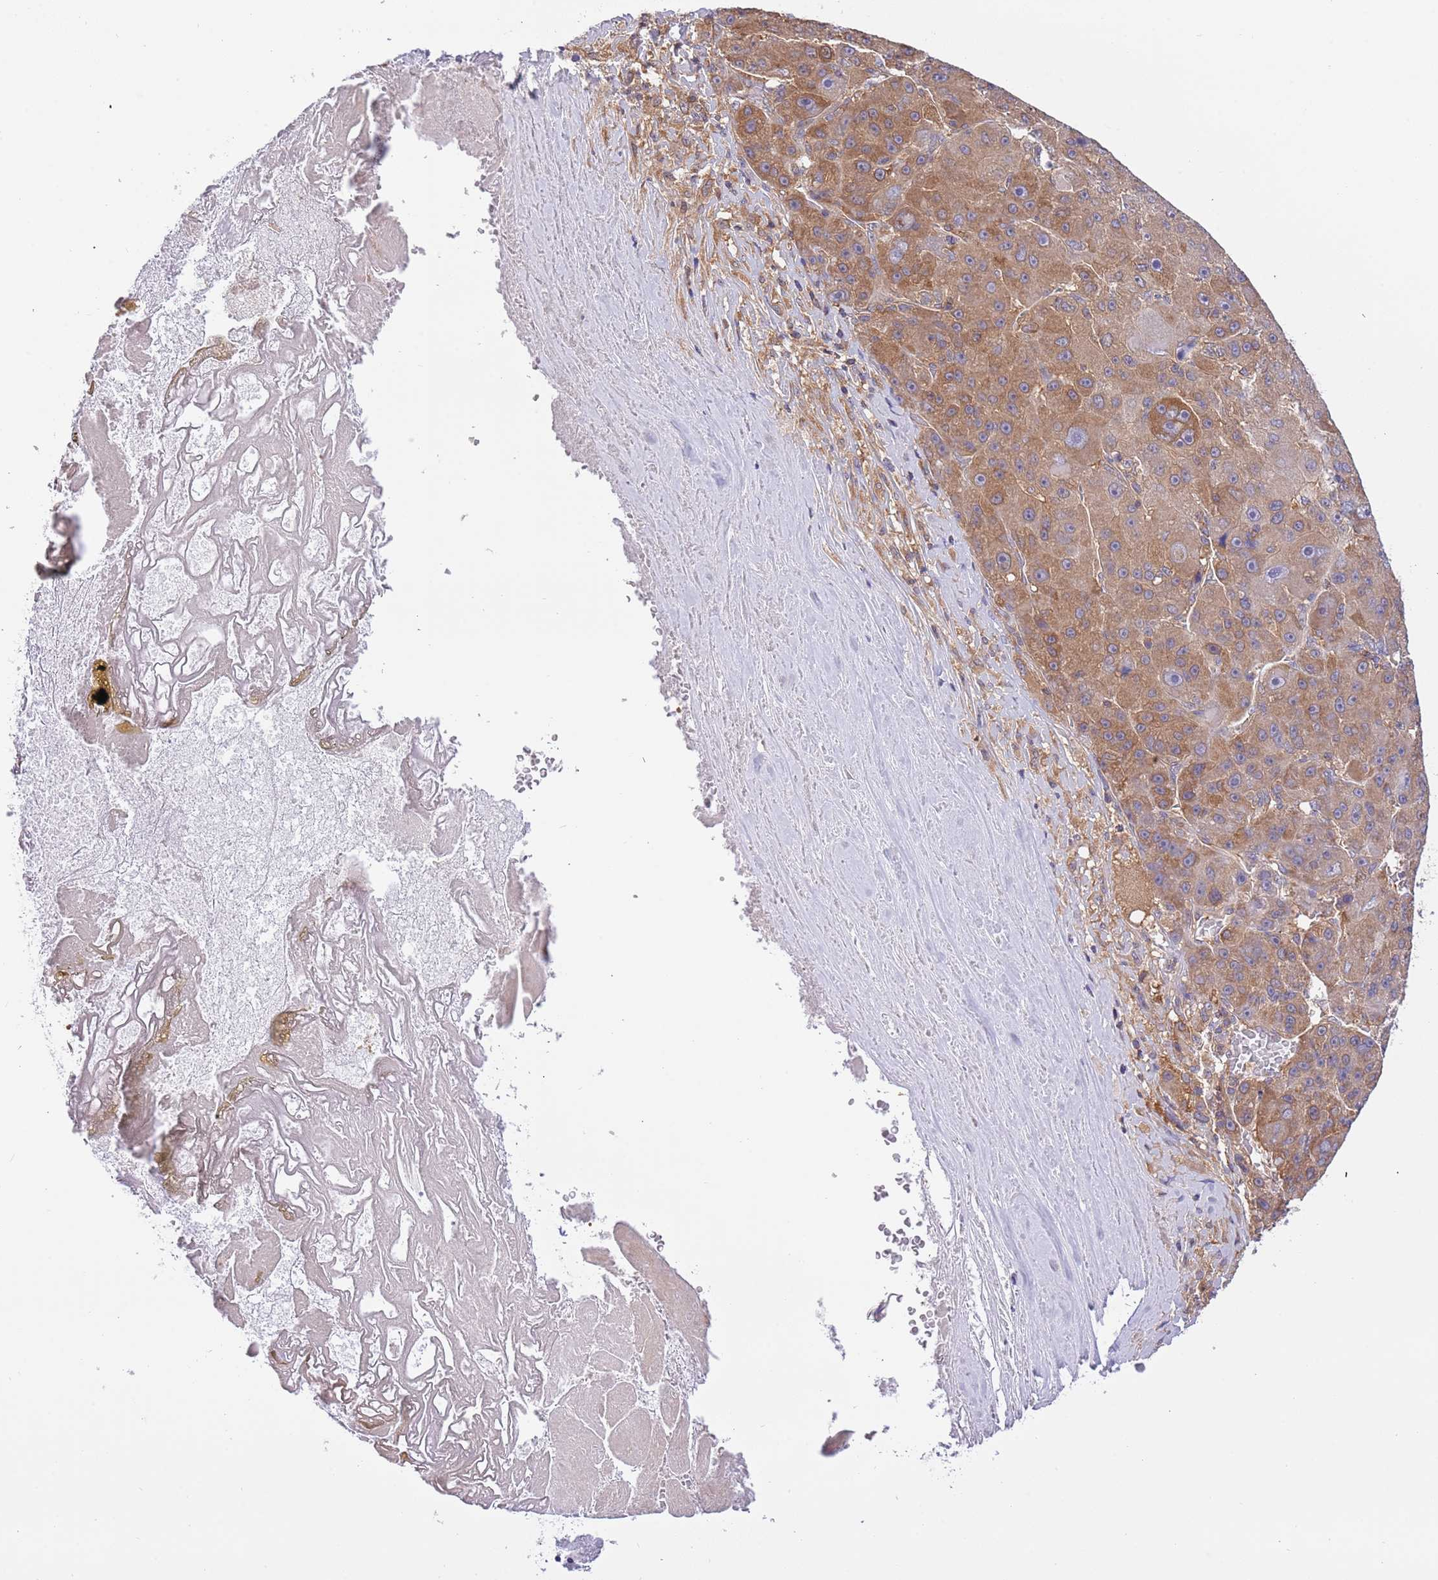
{"staining": {"intensity": "moderate", "quantity": ">75%", "location": "cytoplasmic/membranous"}, "tissue": "liver cancer", "cell_type": "Tumor cells", "image_type": "cancer", "snomed": [{"axis": "morphology", "description": "Carcinoma, Hepatocellular, NOS"}, {"axis": "topography", "description": "Liver"}], "caption": "A histopathology image of liver cancer stained for a protein exhibits moderate cytoplasmic/membranous brown staining in tumor cells. Immunohistochemistry stains the protein in brown and the nuclei are stained blue.", "gene": "STIP1", "patient": {"sex": "male", "age": 76}}